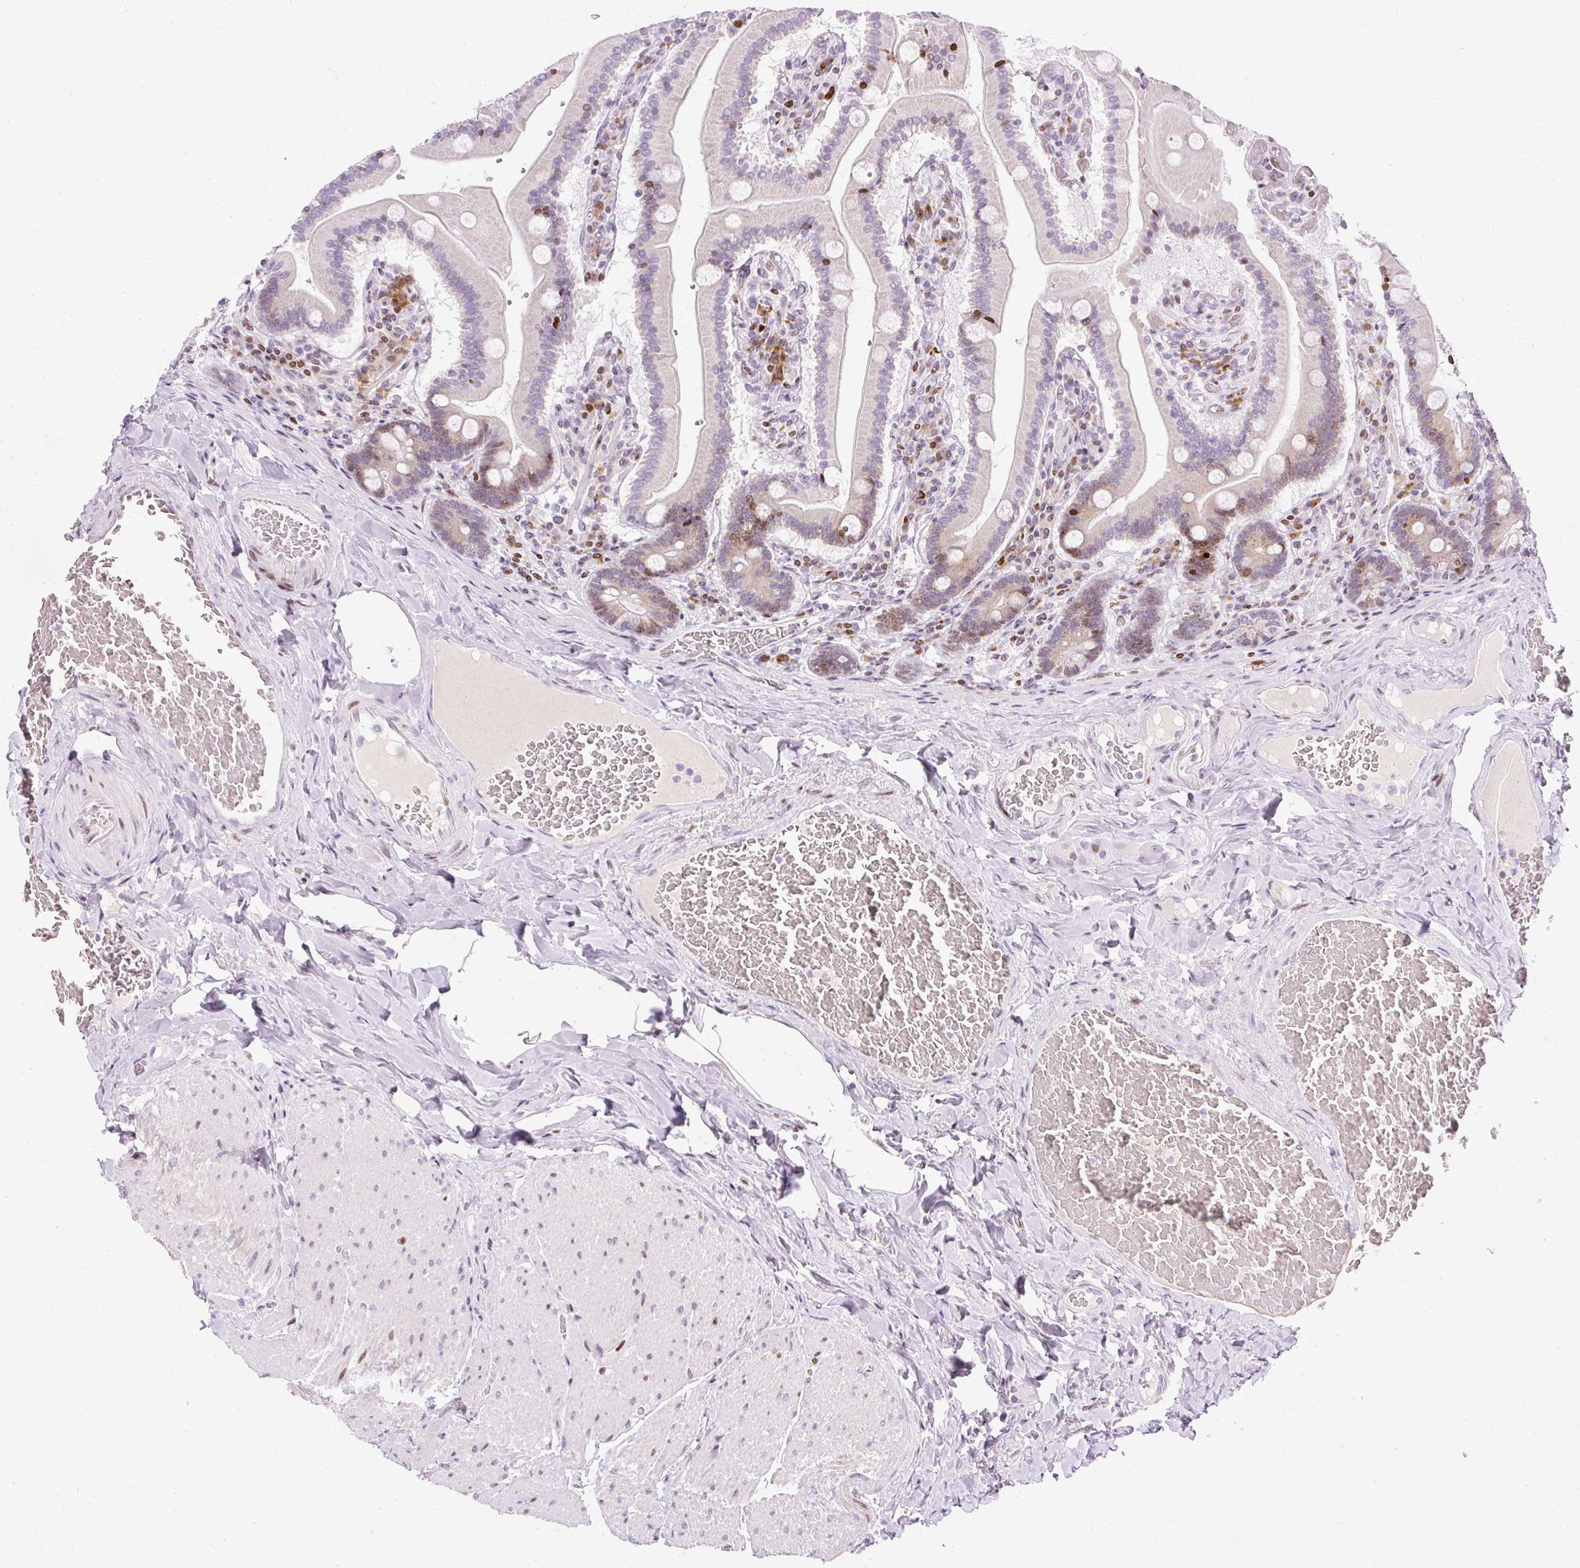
{"staining": {"intensity": "moderate", "quantity": "25%-75%", "location": "cytoplasmic/membranous,nuclear"}, "tissue": "duodenum", "cell_type": "Glandular cells", "image_type": "normal", "snomed": [{"axis": "morphology", "description": "Normal tissue, NOS"}, {"axis": "topography", "description": "Duodenum"}], "caption": "Brown immunohistochemical staining in normal duodenum exhibits moderate cytoplasmic/membranous,nuclear positivity in about 25%-75% of glandular cells.", "gene": "TMEM177", "patient": {"sex": "female", "age": 62}}